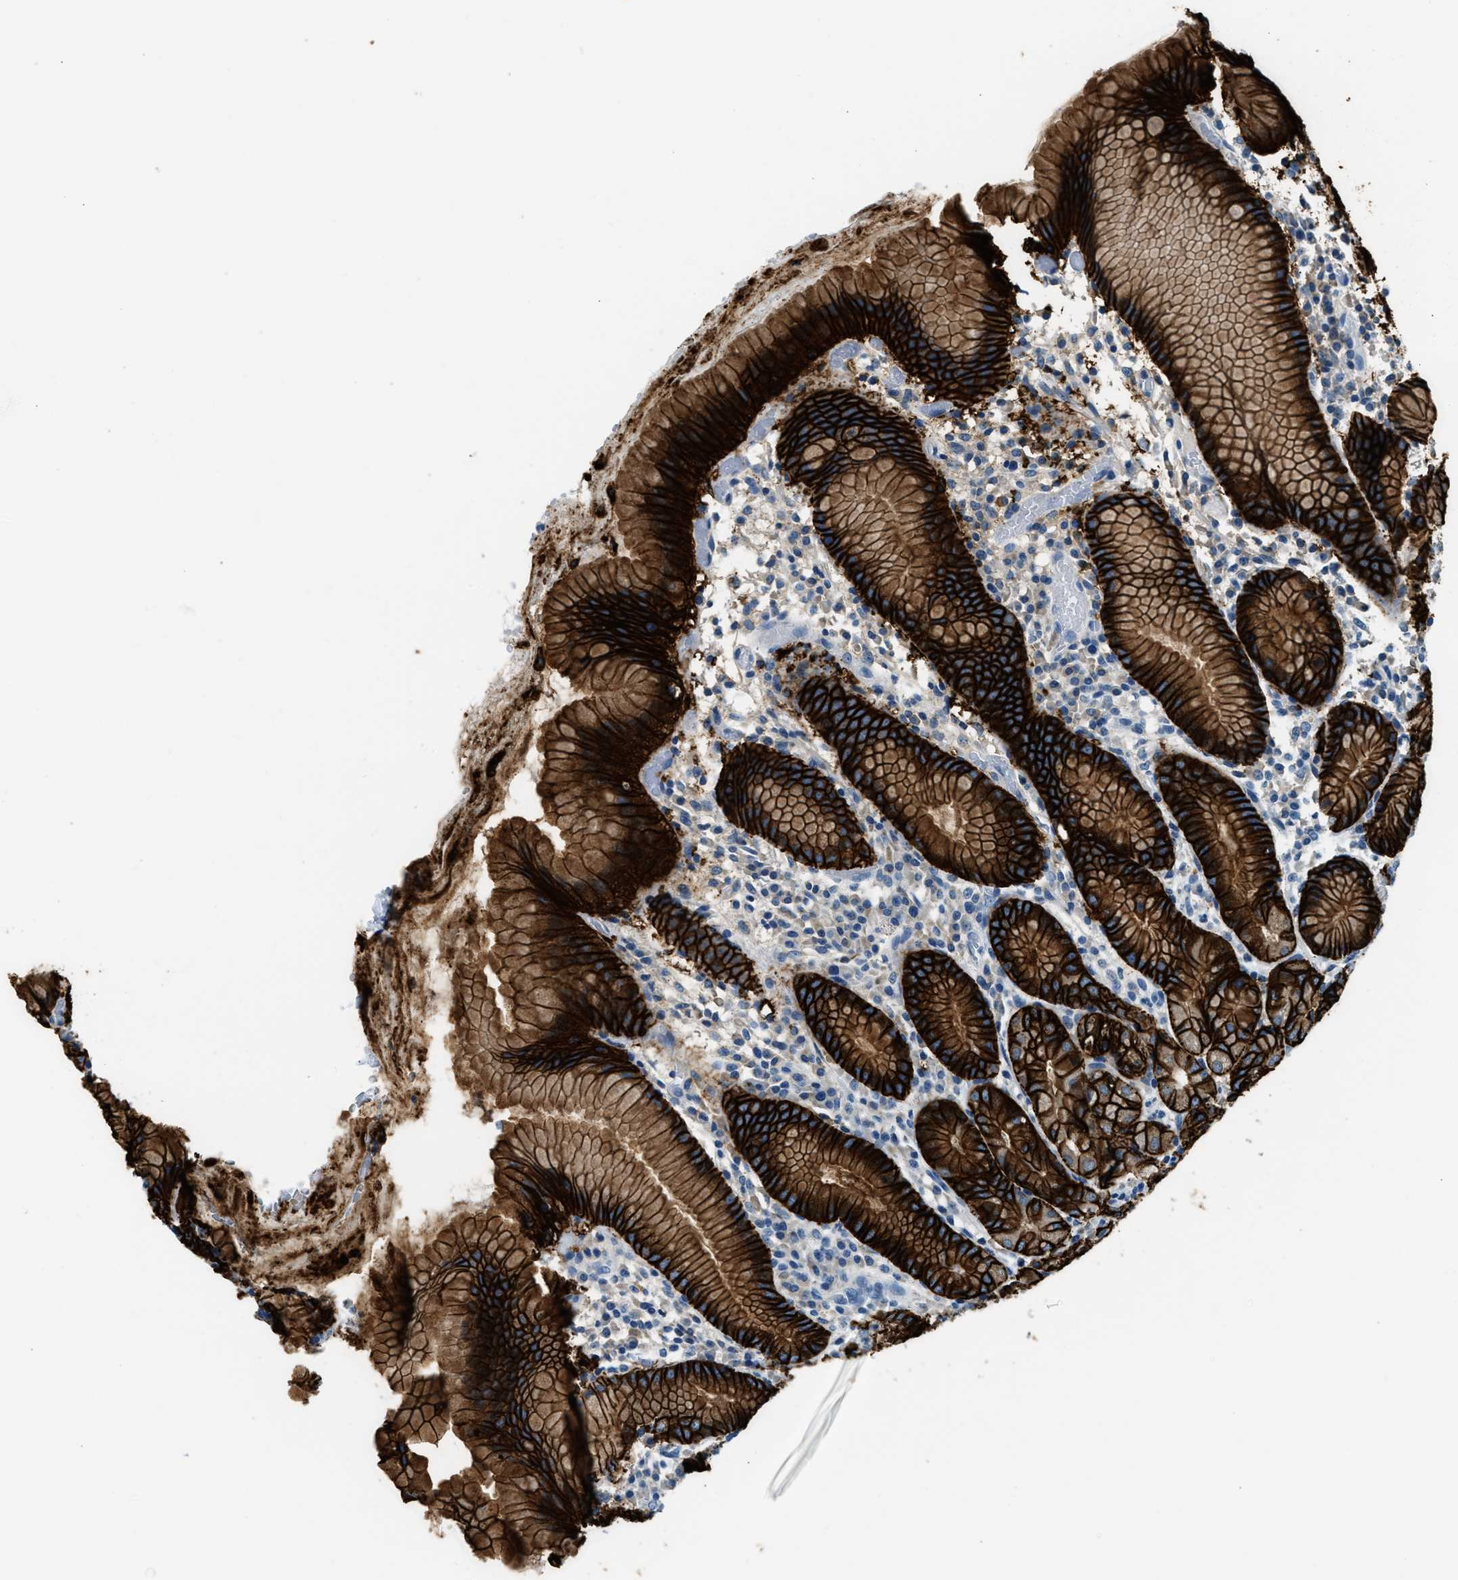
{"staining": {"intensity": "strong", "quantity": ">75%", "location": "cytoplasmic/membranous"}, "tissue": "stomach", "cell_type": "Glandular cells", "image_type": "normal", "snomed": [{"axis": "morphology", "description": "Normal tissue, NOS"}, {"axis": "topography", "description": "Stomach"}, {"axis": "topography", "description": "Stomach, lower"}], "caption": "Protein expression analysis of normal stomach demonstrates strong cytoplasmic/membranous expression in approximately >75% of glandular cells.", "gene": "CLDN18", "patient": {"sex": "female", "age": 75}}